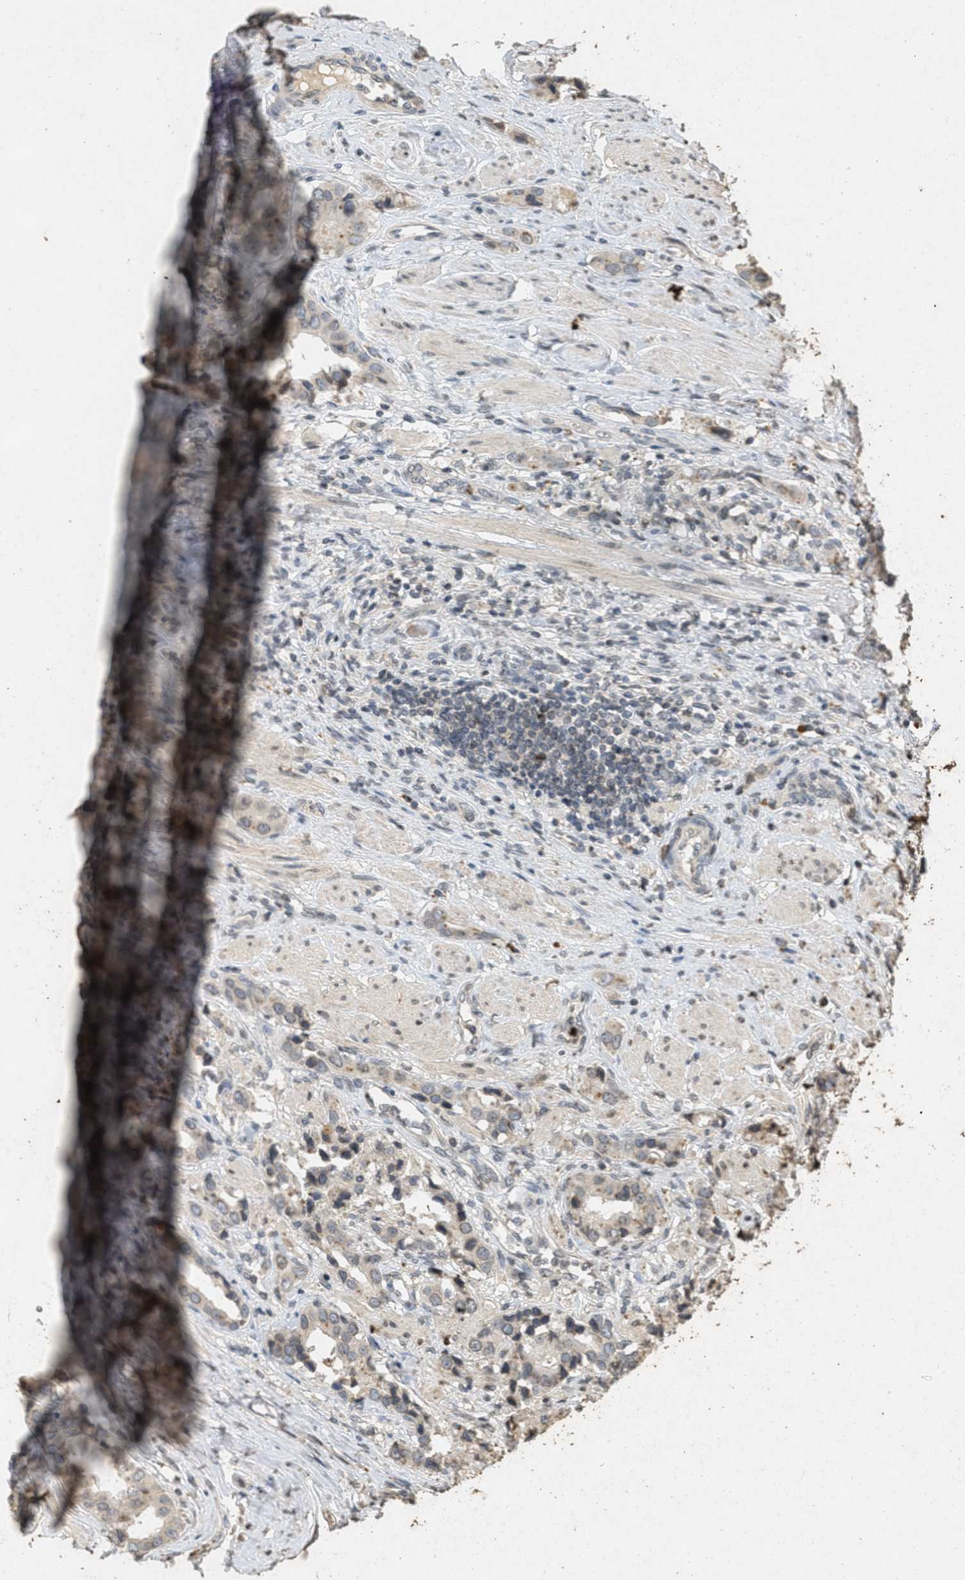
{"staining": {"intensity": "weak", "quantity": ">75%", "location": "cytoplasmic/membranous,nuclear"}, "tissue": "prostate cancer", "cell_type": "Tumor cells", "image_type": "cancer", "snomed": [{"axis": "morphology", "description": "Adenocarcinoma, High grade"}, {"axis": "topography", "description": "Prostate"}], "caption": "Prostate cancer stained with immunohistochemistry (IHC) displays weak cytoplasmic/membranous and nuclear positivity in about >75% of tumor cells. The staining was performed using DAB (3,3'-diaminobenzidine) to visualize the protein expression in brown, while the nuclei were stained in blue with hematoxylin (Magnification: 20x).", "gene": "ABHD6", "patient": {"sex": "male", "age": 52}}